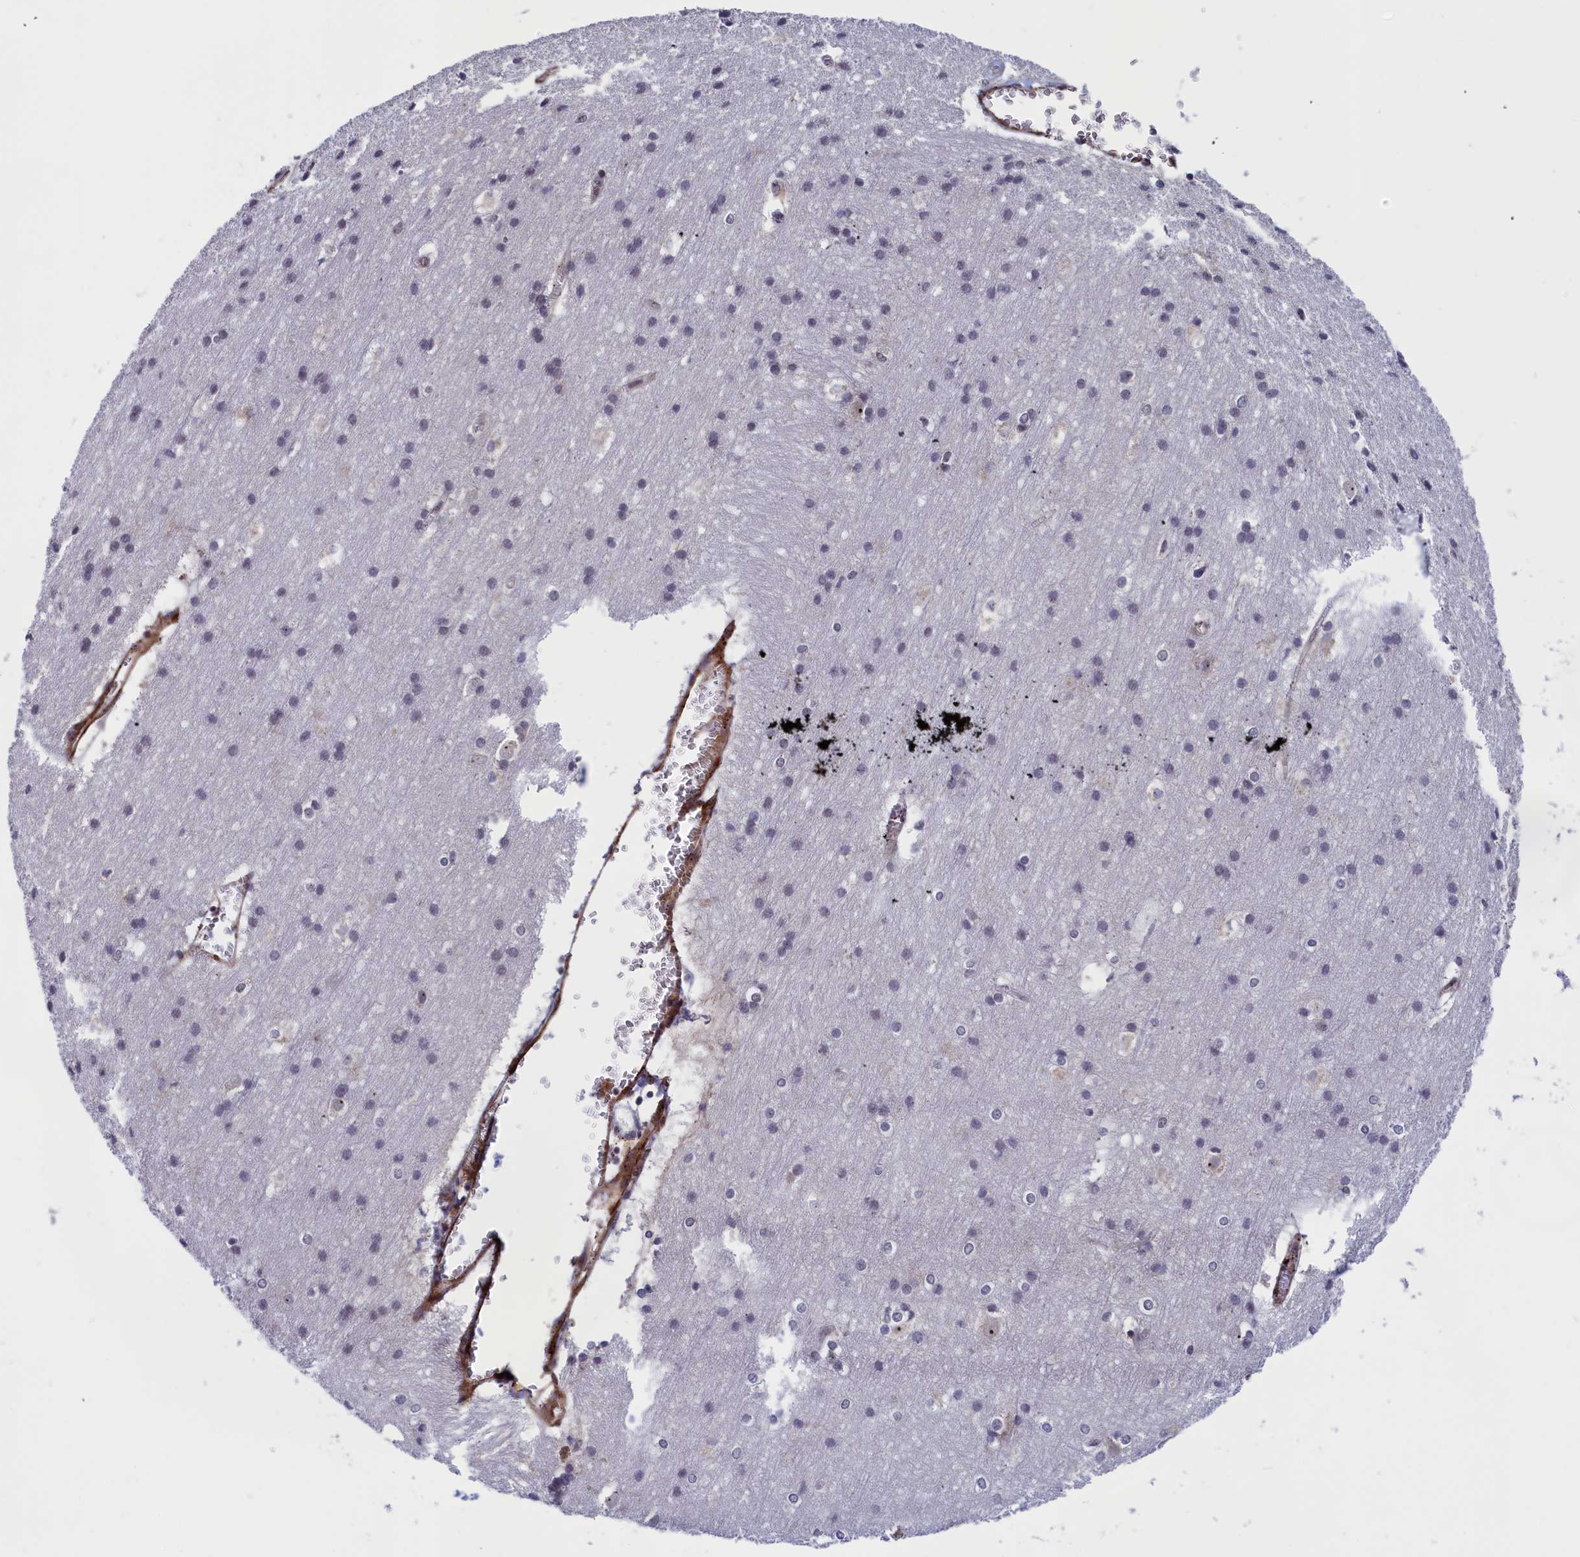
{"staining": {"intensity": "strong", "quantity": ">75%", "location": "cytoplasmic/membranous"}, "tissue": "cerebral cortex", "cell_type": "Endothelial cells", "image_type": "normal", "snomed": [{"axis": "morphology", "description": "Normal tissue, NOS"}, {"axis": "topography", "description": "Cerebral cortex"}], "caption": "Brown immunohistochemical staining in benign cerebral cortex shows strong cytoplasmic/membranous expression in approximately >75% of endothelial cells. (IHC, brightfield microscopy, high magnification).", "gene": "PPAN", "patient": {"sex": "male", "age": 54}}